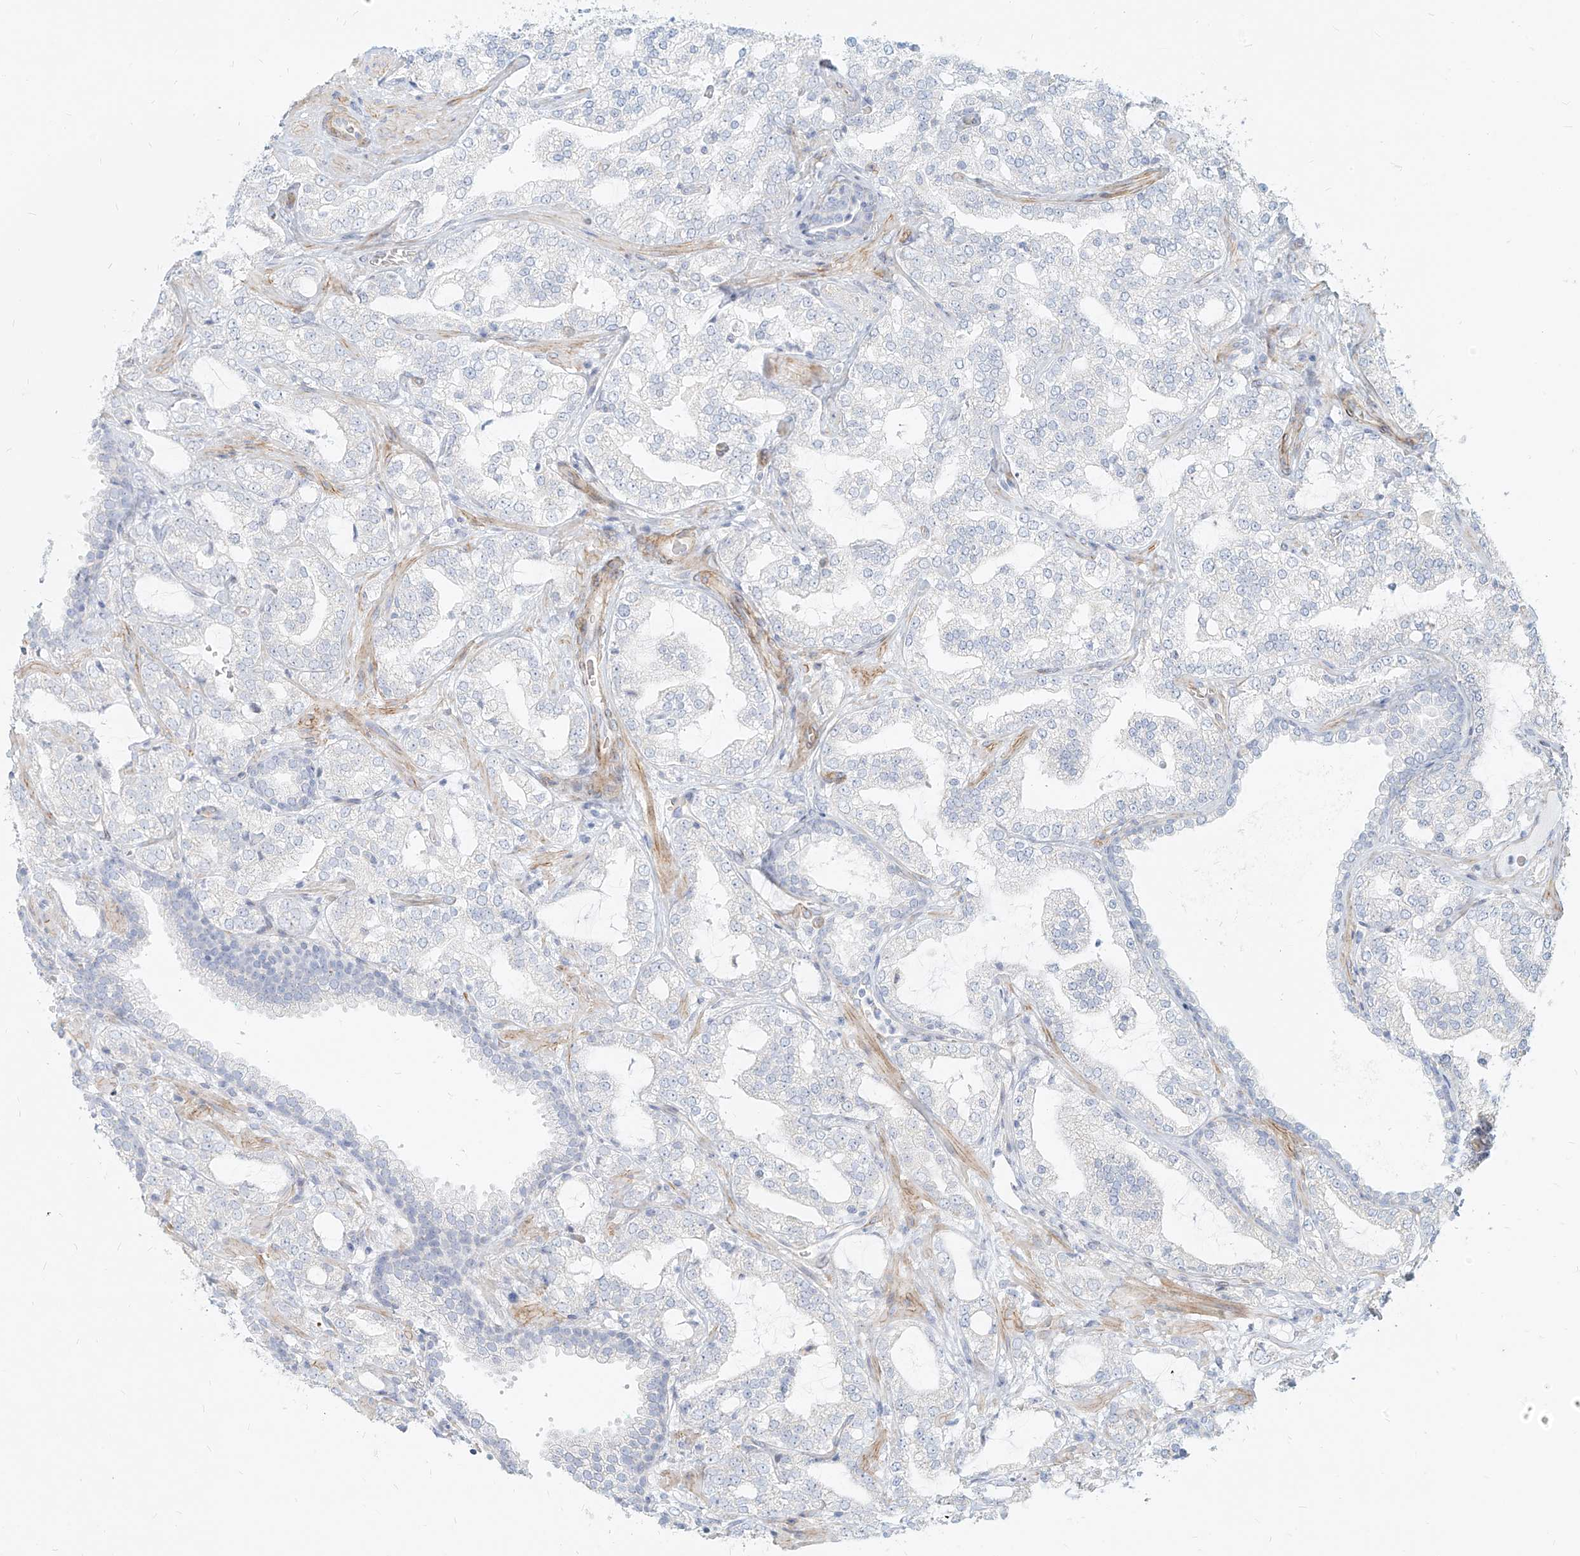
{"staining": {"intensity": "negative", "quantity": "none", "location": "none"}, "tissue": "prostate cancer", "cell_type": "Tumor cells", "image_type": "cancer", "snomed": [{"axis": "morphology", "description": "Adenocarcinoma, High grade"}, {"axis": "topography", "description": "Prostate"}], "caption": "The photomicrograph shows no significant staining in tumor cells of prostate cancer (adenocarcinoma (high-grade)).", "gene": "ITPKB", "patient": {"sex": "male", "age": 64}}